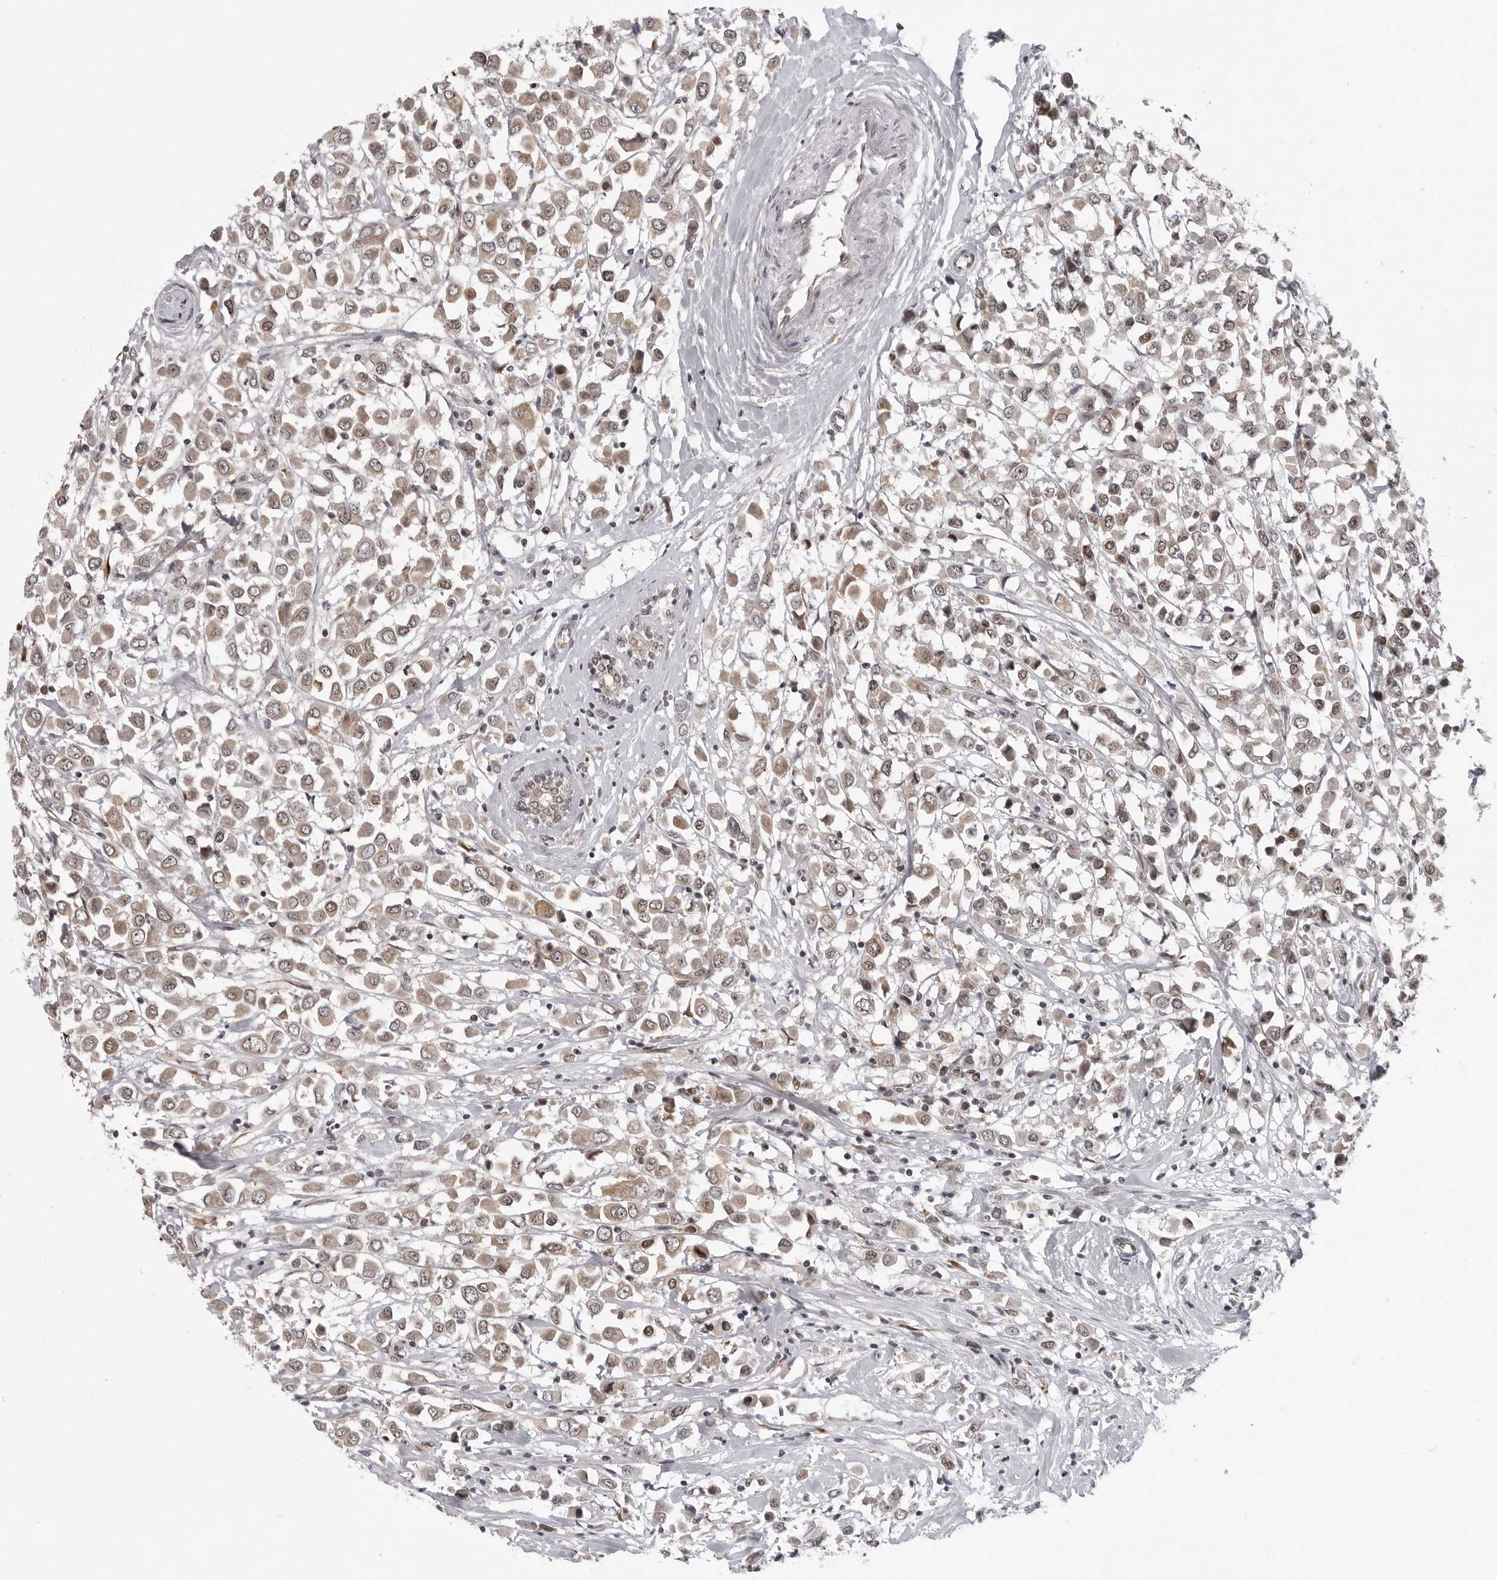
{"staining": {"intensity": "weak", "quantity": ">75%", "location": "cytoplasmic/membranous"}, "tissue": "breast cancer", "cell_type": "Tumor cells", "image_type": "cancer", "snomed": [{"axis": "morphology", "description": "Duct carcinoma"}, {"axis": "topography", "description": "Breast"}], "caption": "Immunohistochemistry (DAB (3,3'-diaminobenzidine)) staining of intraductal carcinoma (breast) reveals weak cytoplasmic/membranous protein staining in approximately >75% of tumor cells.", "gene": "PRDM10", "patient": {"sex": "female", "age": 61}}